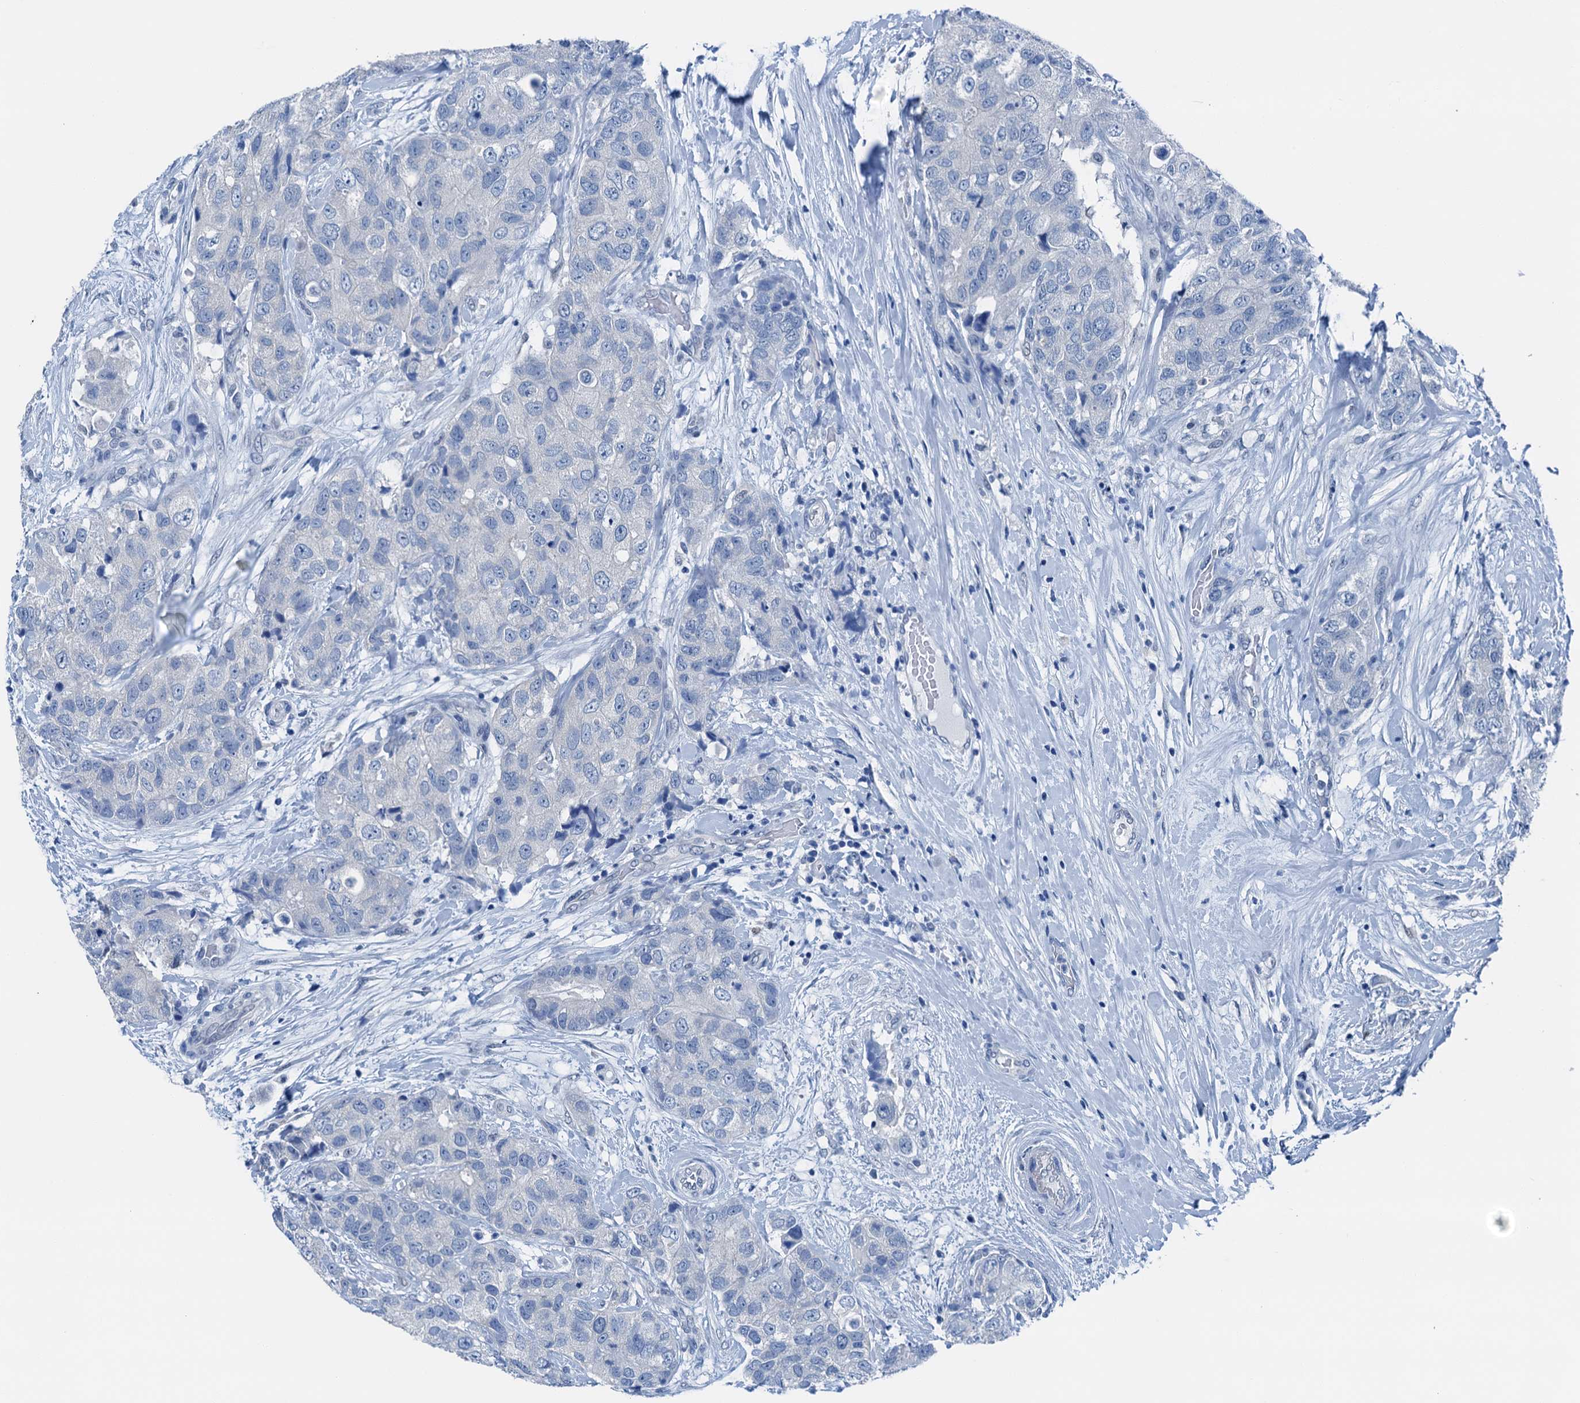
{"staining": {"intensity": "negative", "quantity": "none", "location": "none"}, "tissue": "breast cancer", "cell_type": "Tumor cells", "image_type": "cancer", "snomed": [{"axis": "morphology", "description": "Duct carcinoma"}, {"axis": "topography", "description": "Breast"}], "caption": "DAB immunohistochemical staining of human breast cancer shows no significant staining in tumor cells.", "gene": "CBLN3", "patient": {"sex": "female", "age": 62}}